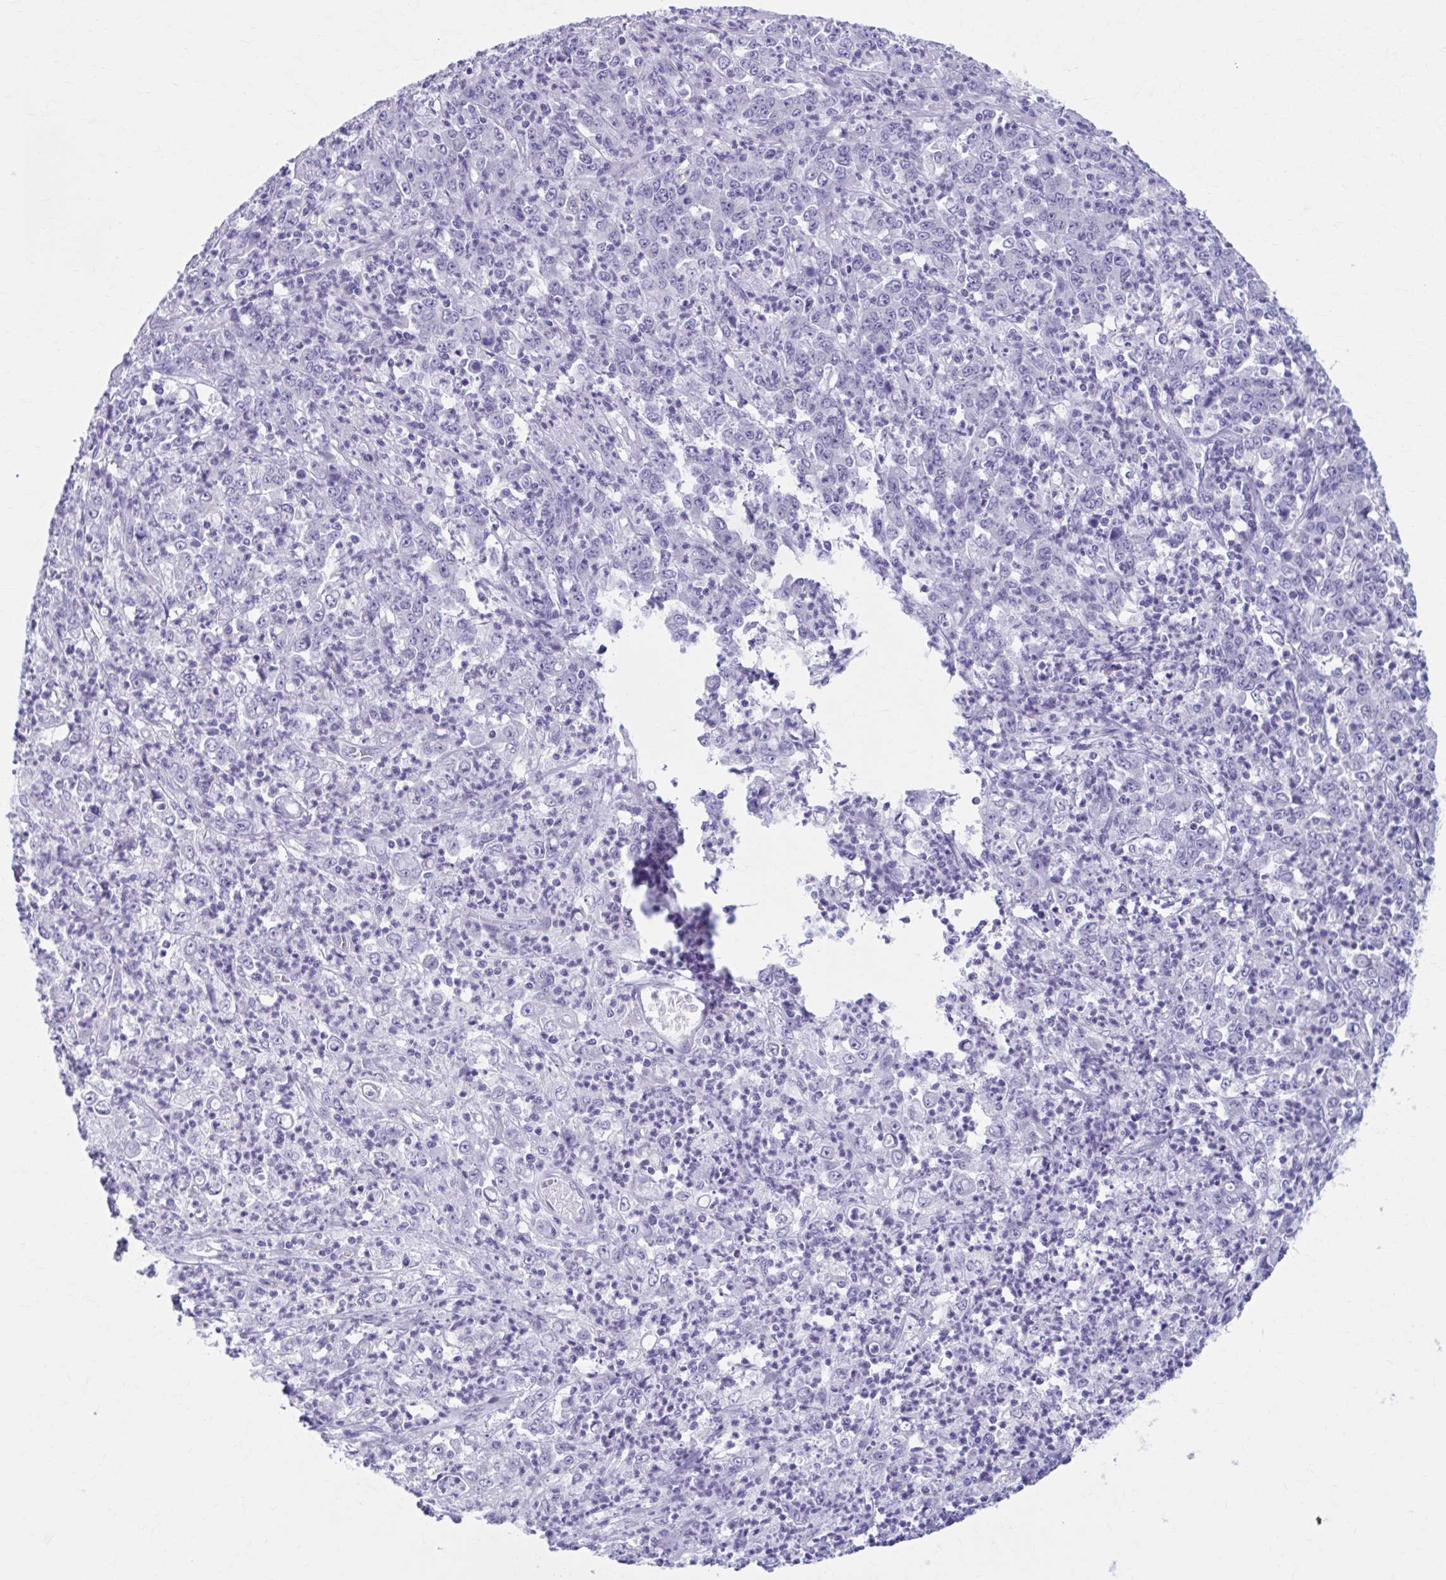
{"staining": {"intensity": "negative", "quantity": "none", "location": "none"}, "tissue": "stomach cancer", "cell_type": "Tumor cells", "image_type": "cancer", "snomed": [{"axis": "morphology", "description": "Adenocarcinoma, NOS"}, {"axis": "topography", "description": "Stomach, lower"}], "caption": "Adenocarcinoma (stomach) was stained to show a protein in brown. There is no significant expression in tumor cells.", "gene": "KCNE2", "patient": {"sex": "female", "age": 71}}